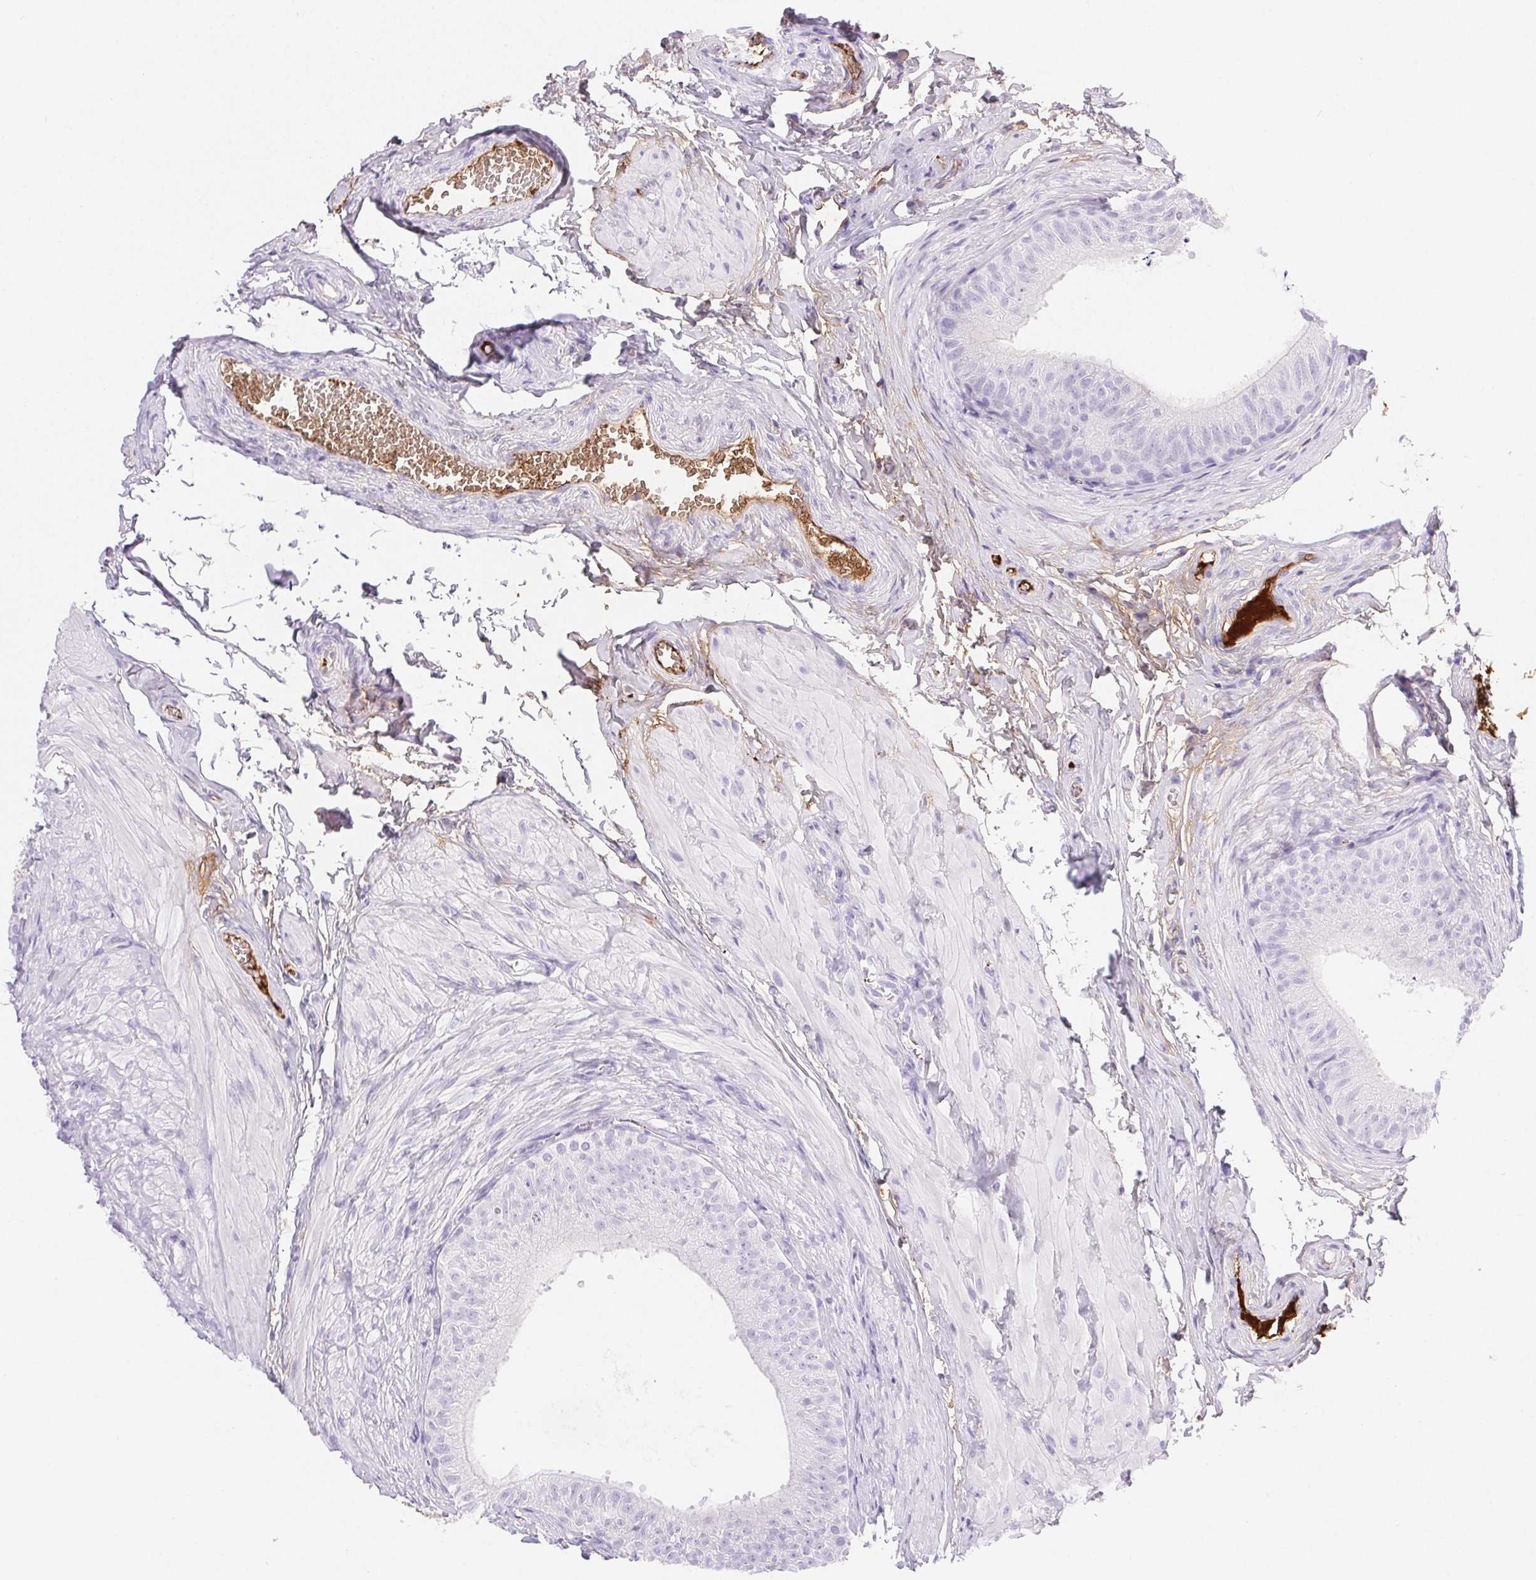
{"staining": {"intensity": "negative", "quantity": "none", "location": "none"}, "tissue": "epididymis", "cell_type": "Glandular cells", "image_type": "normal", "snomed": [{"axis": "morphology", "description": "Normal tissue, NOS"}, {"axis": "topography", "description": "Epididymis, spermatic cord, NOS"}, {"axis": "topography", "description": "Epididymis"}, {"axis": "topography", "description": "Peripheral nerve tissue"}], "caption": "The immunohistochemistry (IHC) histopathology image has no significant expression in glandular cells of epididymis.", "gene": "FGA", "patient": {"sex": "male", "age": 29}}